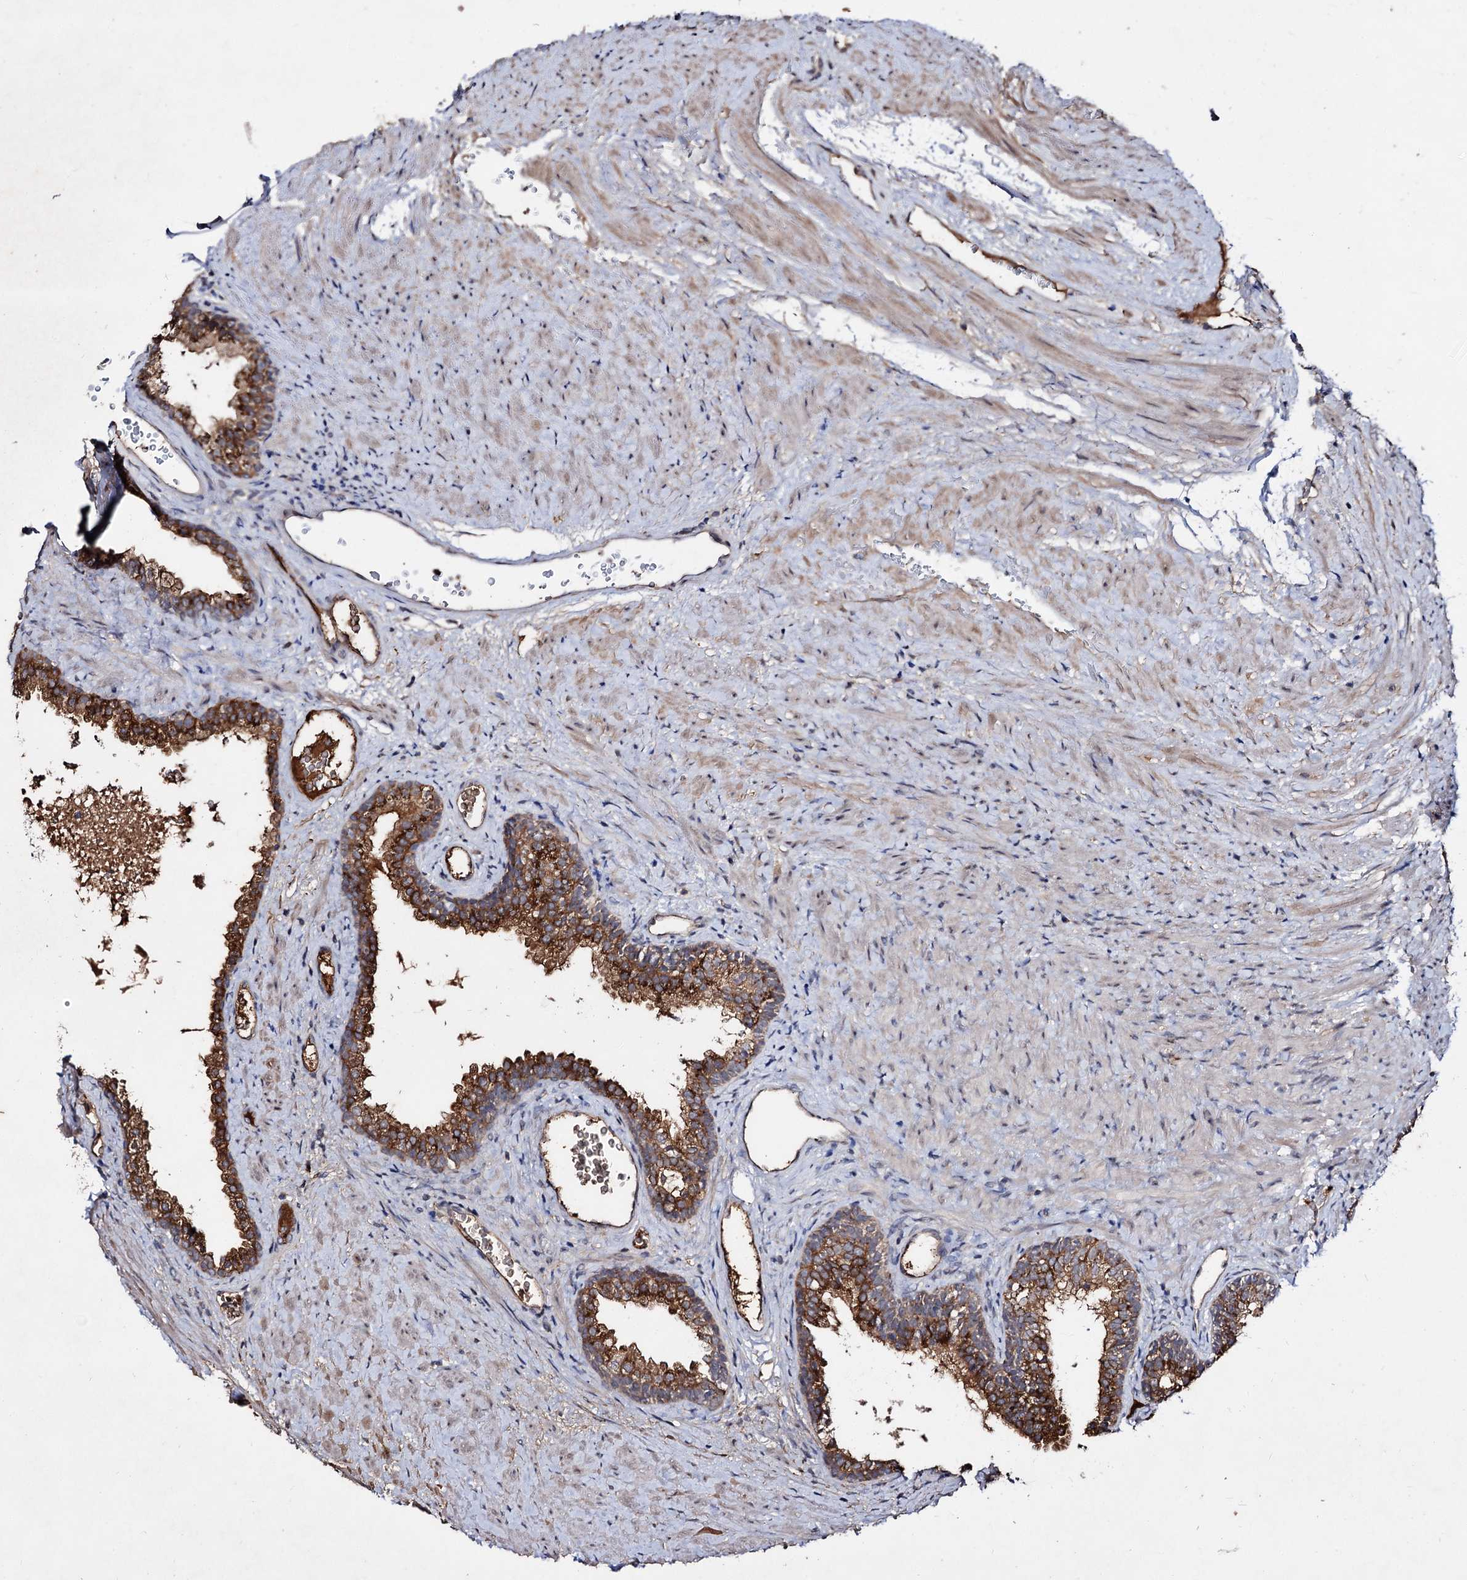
{"staining": {"intensity": "strong", "quantity": "25%-75%", "location": "cytoplasmic/membranous"}, "tissue": "prostate", "cell_type": "Glandular cells", "image_type": "normal", "snomed": [{"axis": "morphology", "description": "Normal tissue, NOS"}, {"axis": "topography", "description": "Prostate"}], "caption": "Immunohistochemistry (DAB (3,3'-diaminobenzidine)) staining of unremarkable prostate shows strong cytoplasmic/membranous protein expression in about 25%-75% of glandular cells. (DAB (3,3'-diaminobenzidine) IHC, brown staining for protein, blue staining for nuclei).", "gene": "ARFIP2", "patient": {"sex": "male", "age": 76}}